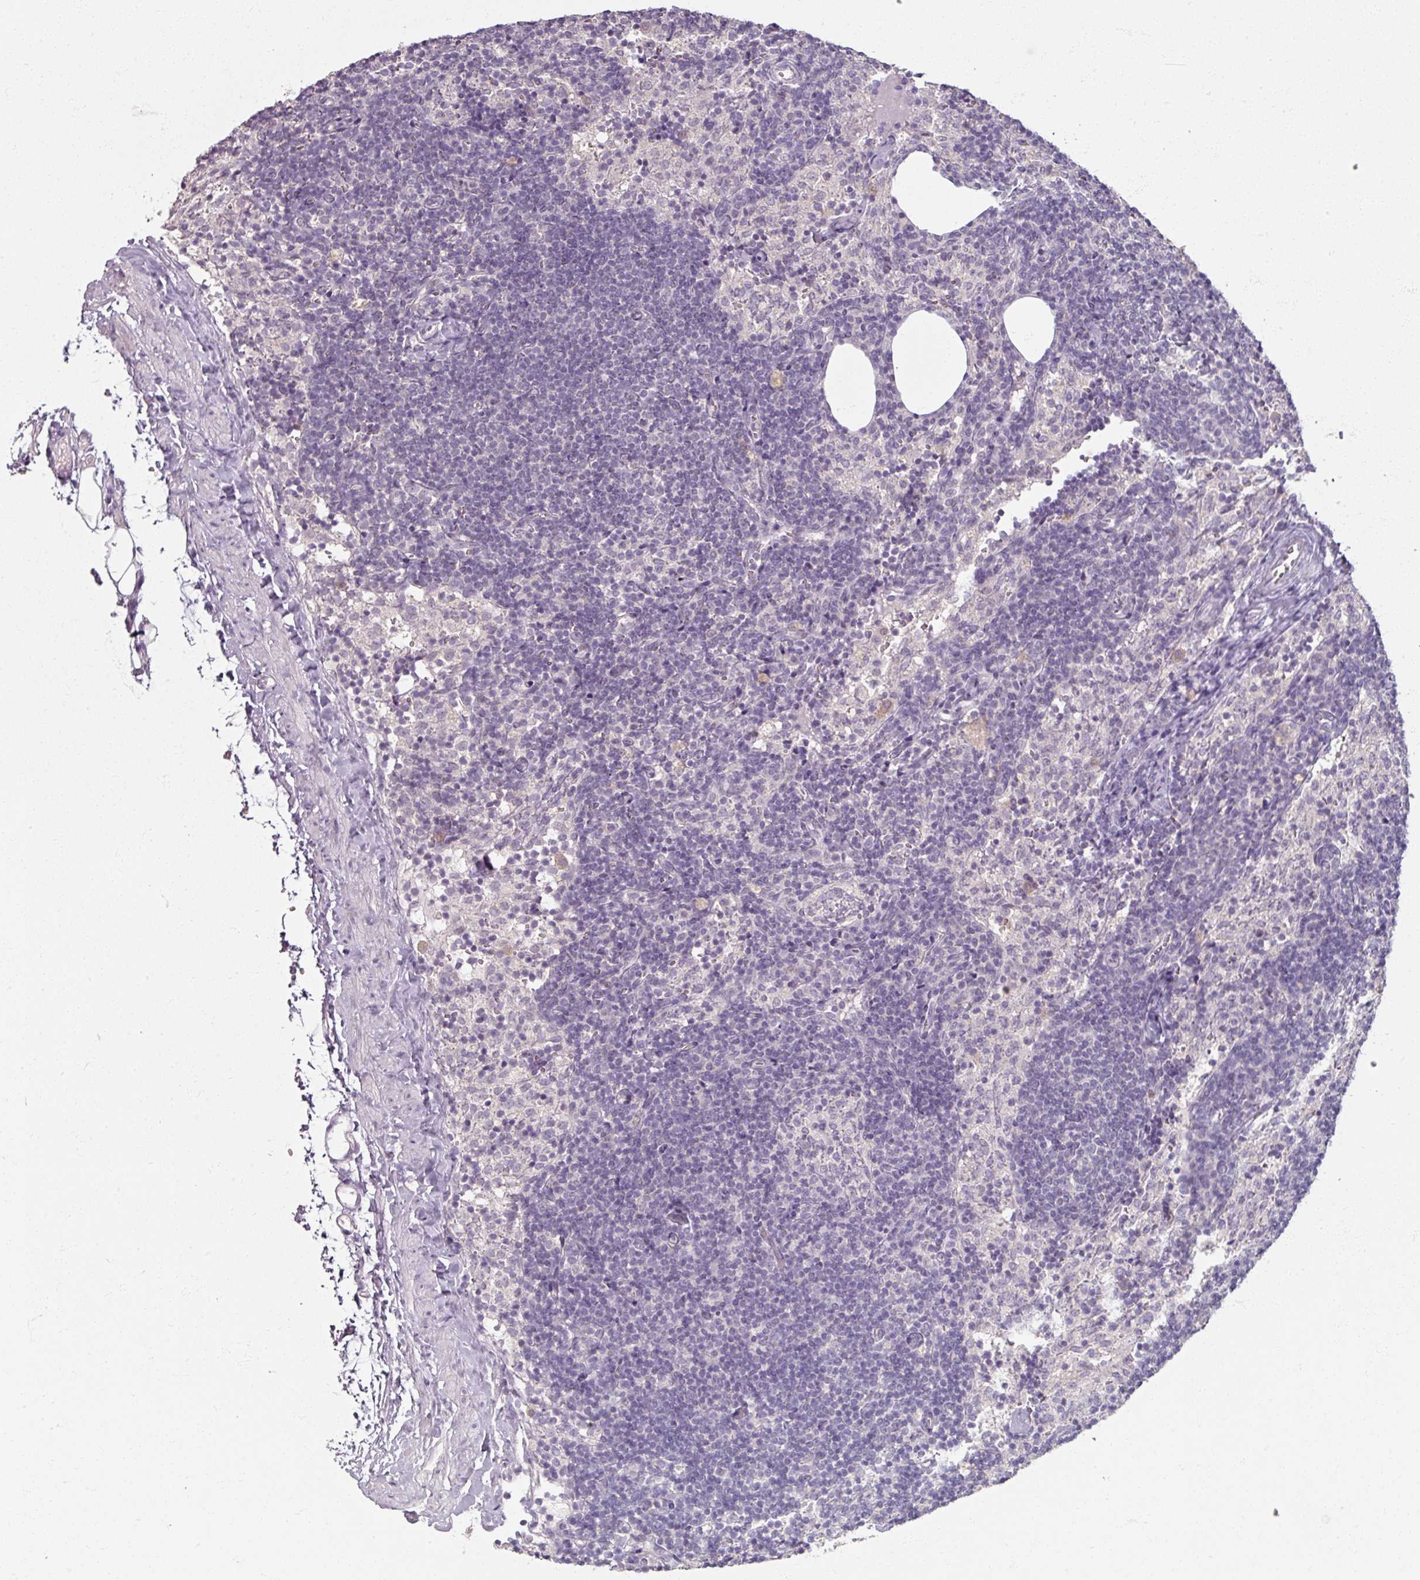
{"staining": {"intensity": "negative", "quantity": "none", "location": "none"}, "tissue": "lymph node", "cell_type": "Germinal center cells", "image_type": "normal", "snomed": [{"axis": "morphology", "description": "Normal tissue, NOS"}, {"axis": "topography", "description": "Lymph node"}], "caption": "Protein analysis of normal lymph node reveals no significant expression in germinal center cells.", "gene": "SOX11", "patient": {"sex": "female", "age": 52}}